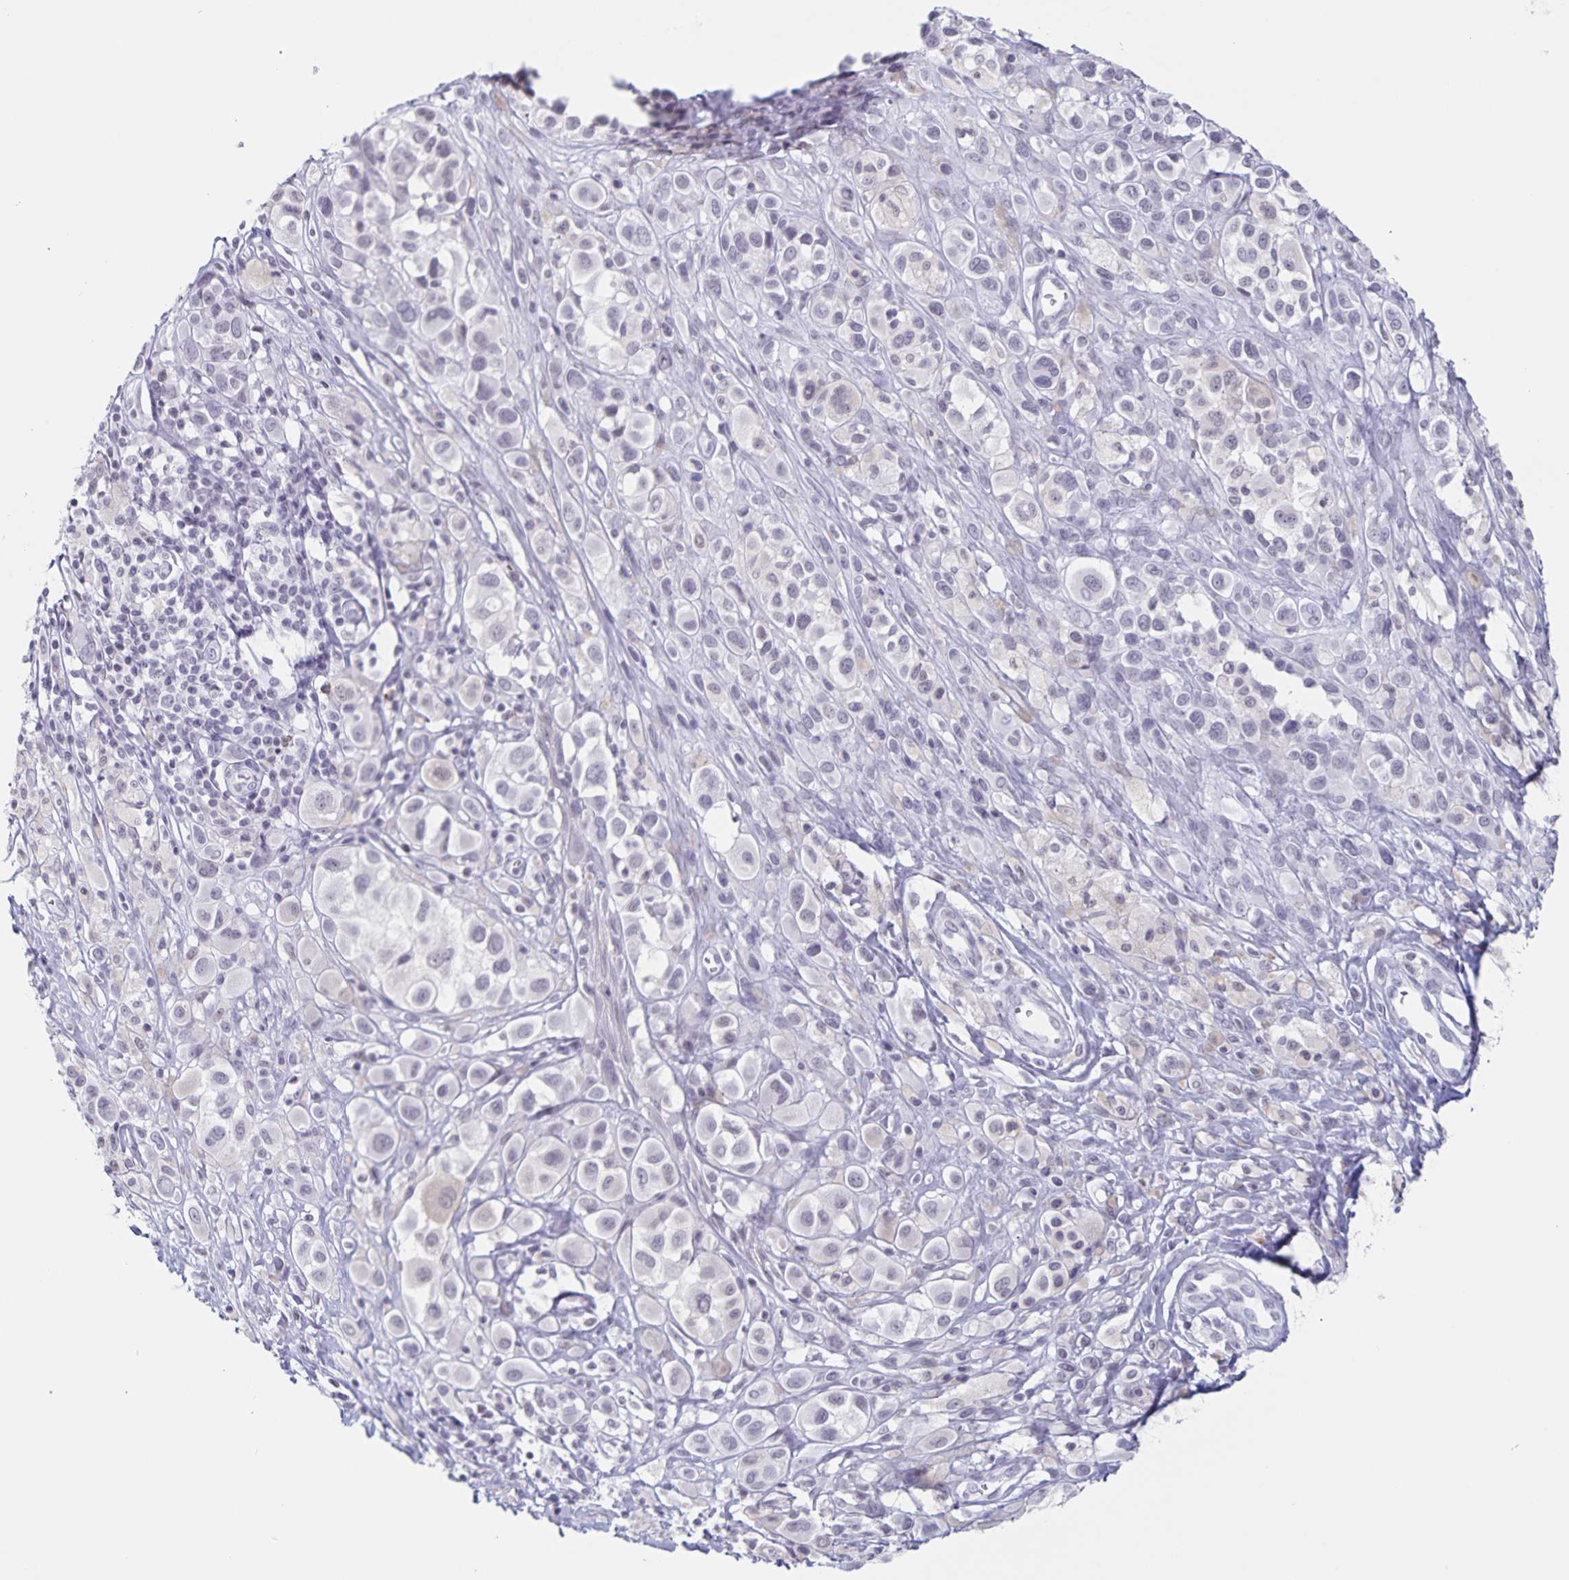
{"staining": {"intensity": "negative", "quantity": "none", "location": "none"}, "tissue": "melanoma", "cell_type": "Tumor cells", "image_type": "cancer", "snomed": [{"axis": "morphology", "description": "Malignant melanoma, NOS"}, {"axis": "topography", "description": "Skin"}], "caption": "High magnification brightfield microscopy of melanoma stained with DAB (brown) and counterstained with hematoxylin (blue): tumor cells show no significant expression.", "gene": "LCE6A", "patient": {"sex": "male", "age": 77}}